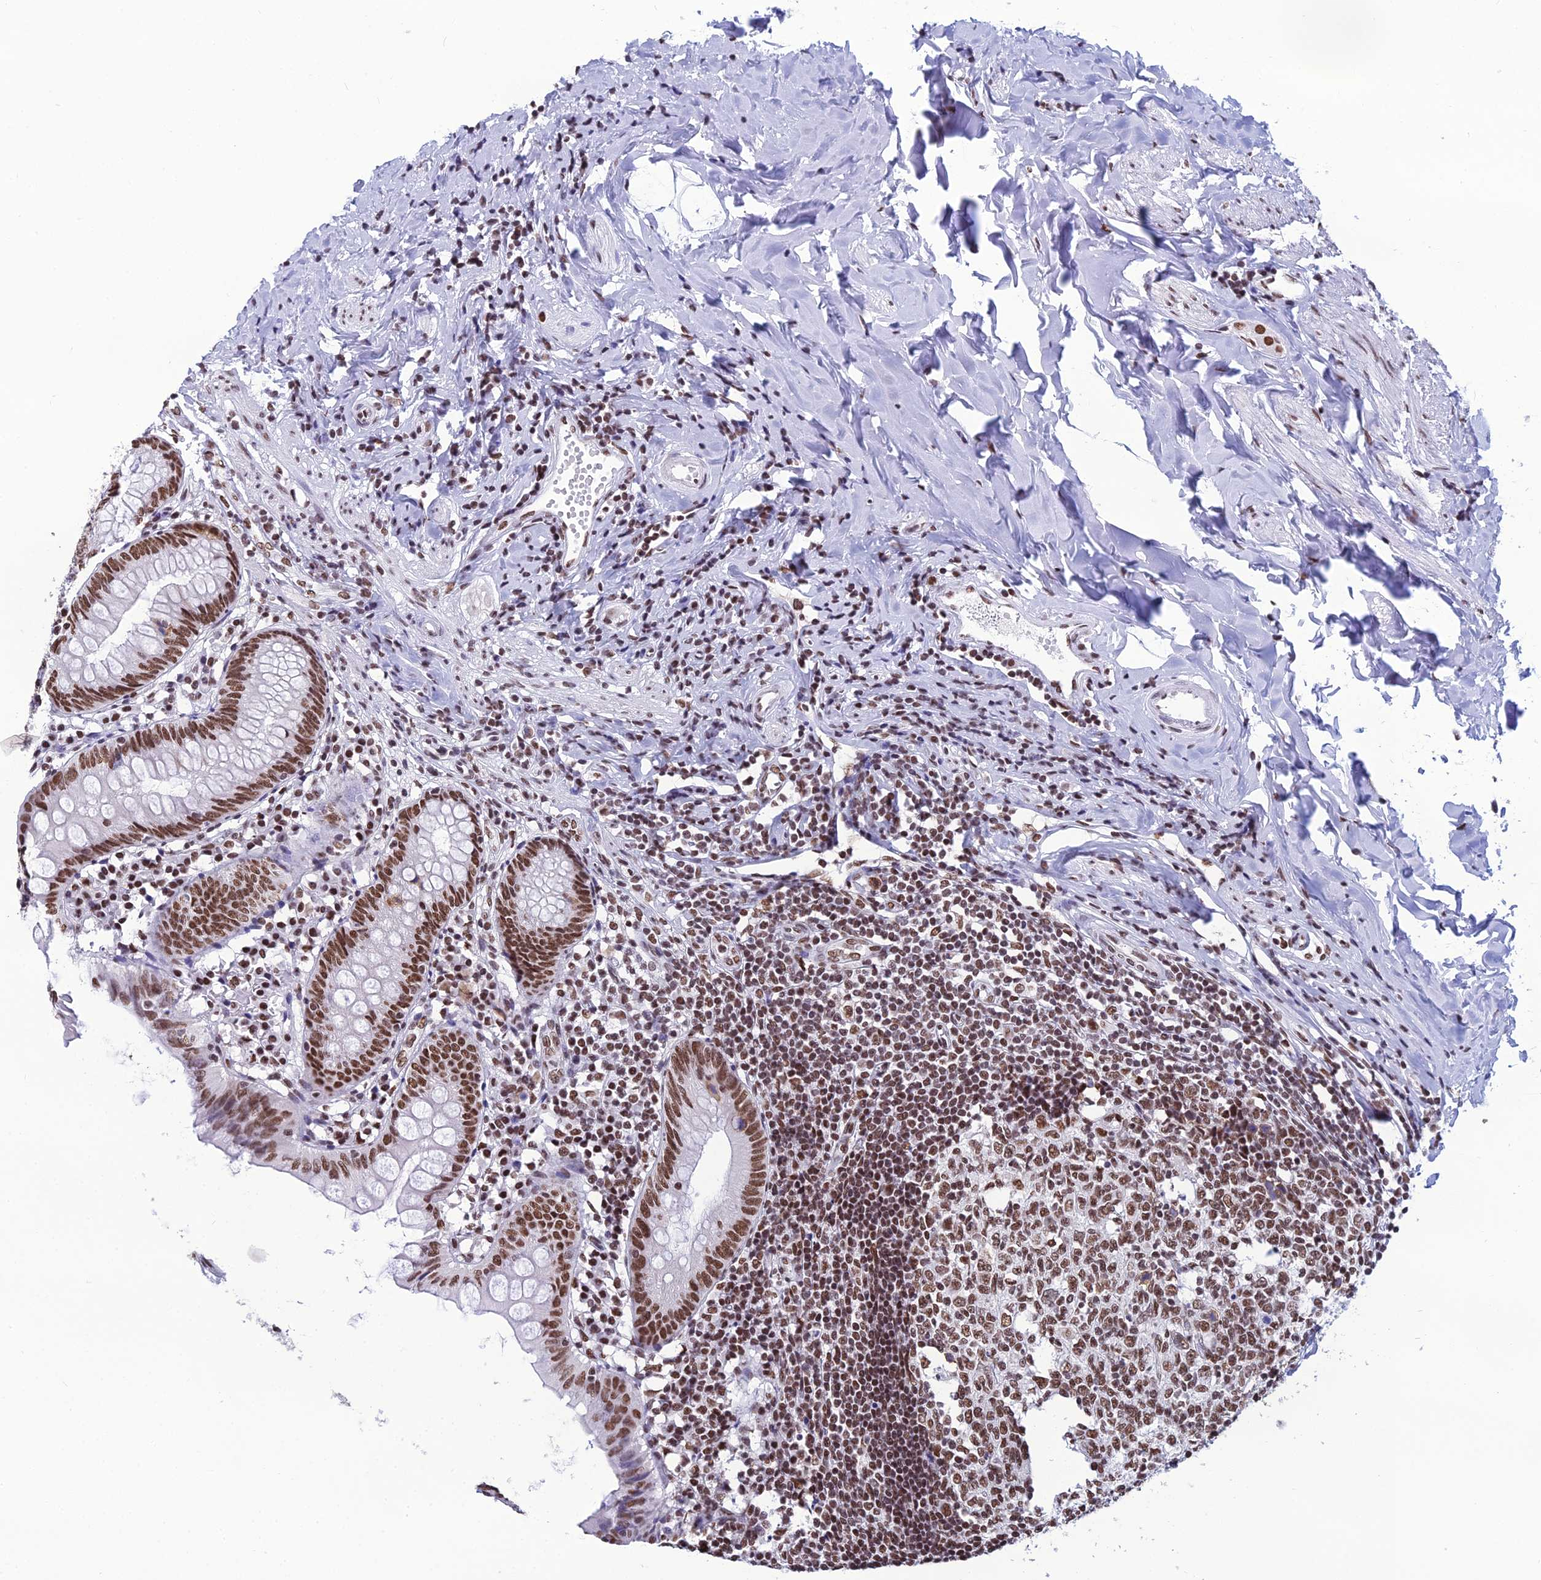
{"staining": {"intensity": "strong", "quantity": ">75%", "location": "nuclear"}, "tissue": "appendix", "cell_type": "Glandular cells", "image_type": "normal", "snomed": [{"axis": "morphology", "description": "Normal tissue, NOS"}, {"axis": "topography", "description": "Appendix"}], "caption": "Strong nuclear staining is present in about >75% of glandular cells in benign appendix.", "gene": "PRAMEF12", "patient": {"sex": "female", "age": 54}}